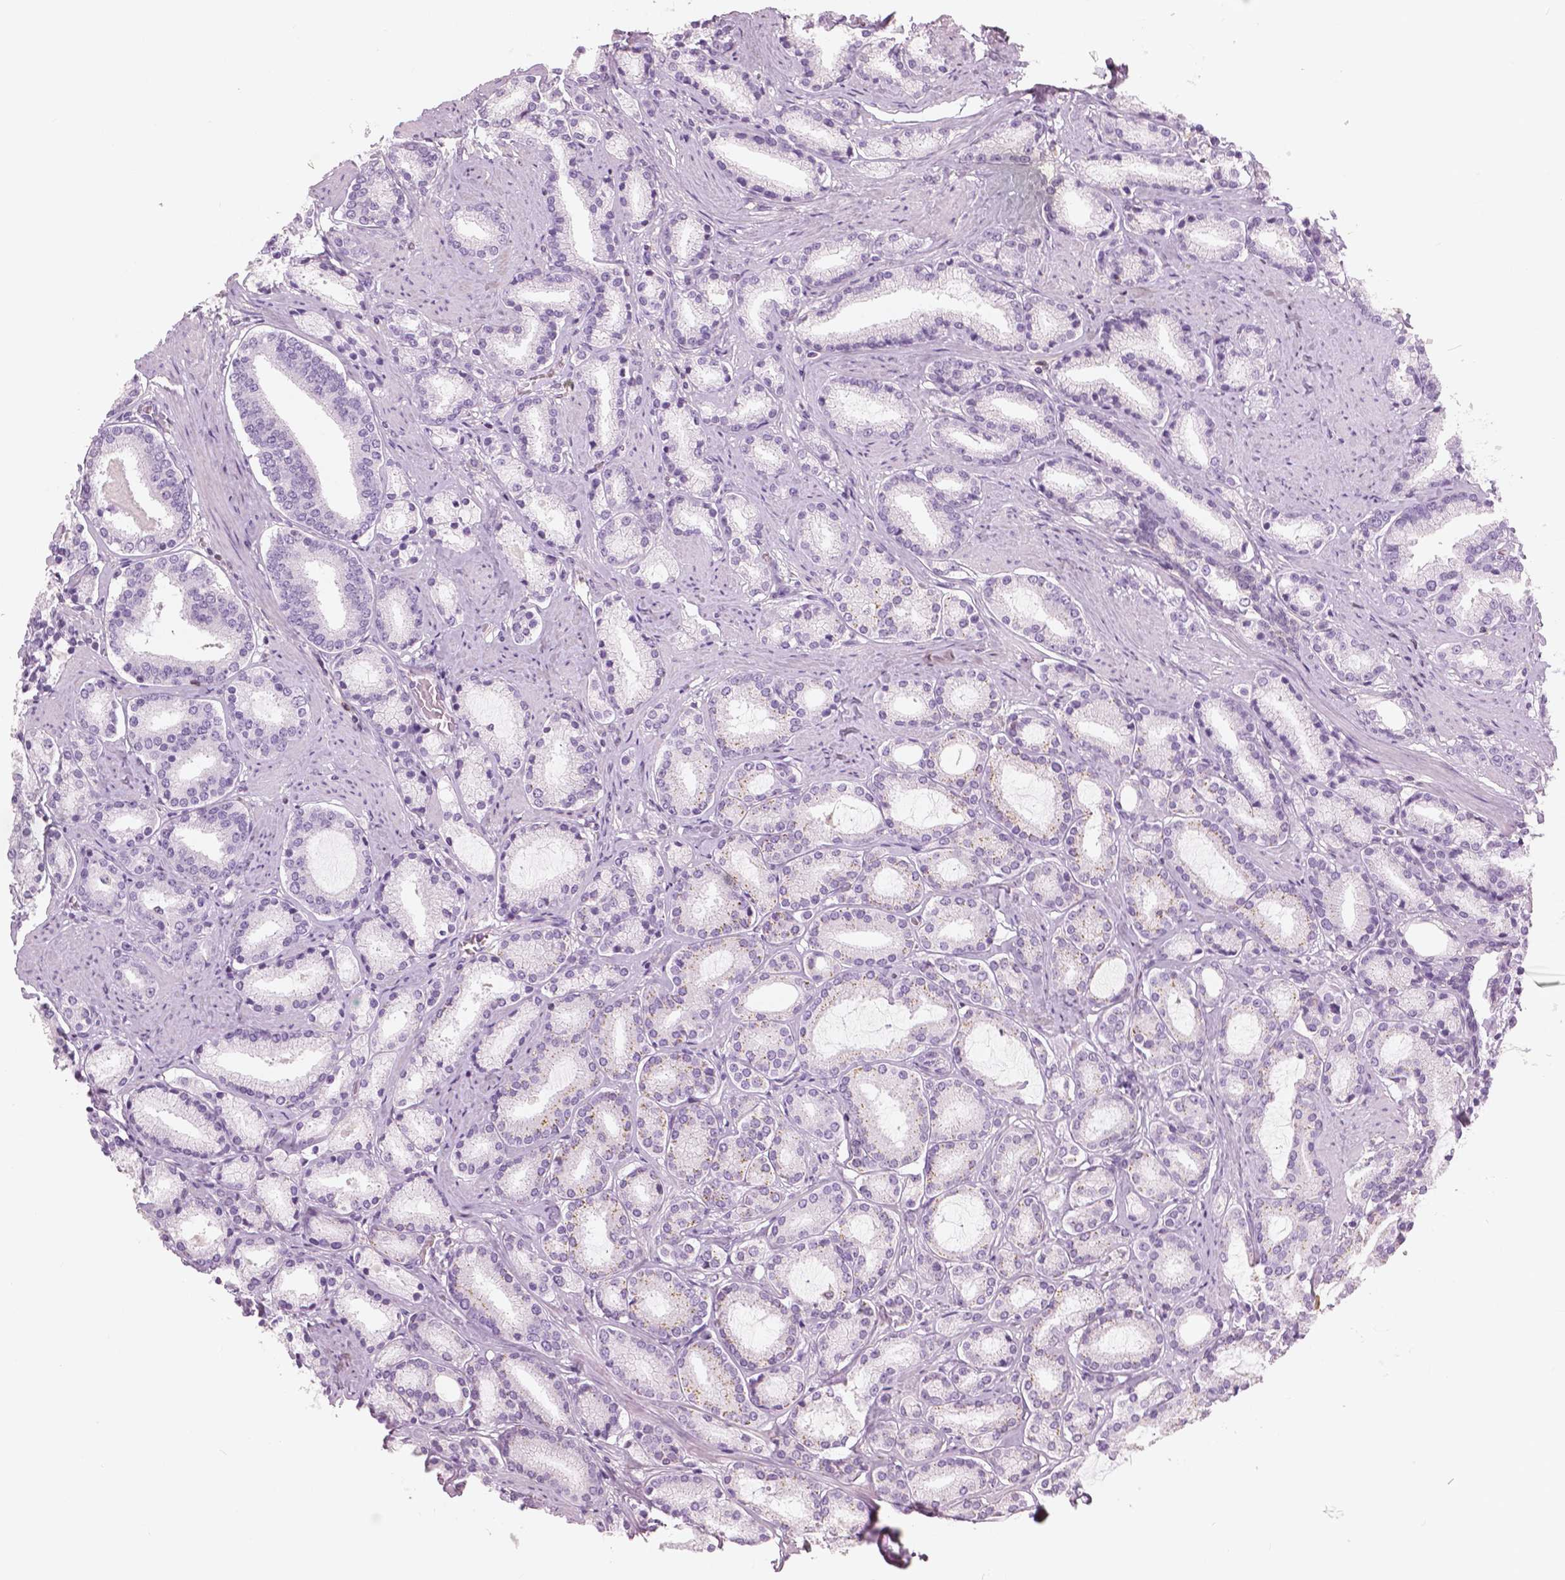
{"staining": {"intensity": "negative", "quantity": "none", "location": "none"}, "tissue": "prostate cancer", "cell_type": "Tumor cells", "image_type": "cancer", "snomed": [{"axis": "morphology", "description": "Adenocarcinoma, High grade"}, {"axis": "topography", "description": "Prostate"}], "caption": "Immunohistochemical staining of prostate high-grade adenocarcinoma demonstrates no significant positivity in tumor cells.", "gene": "GALM", "patient": {"sex": "male", "age": 63}}